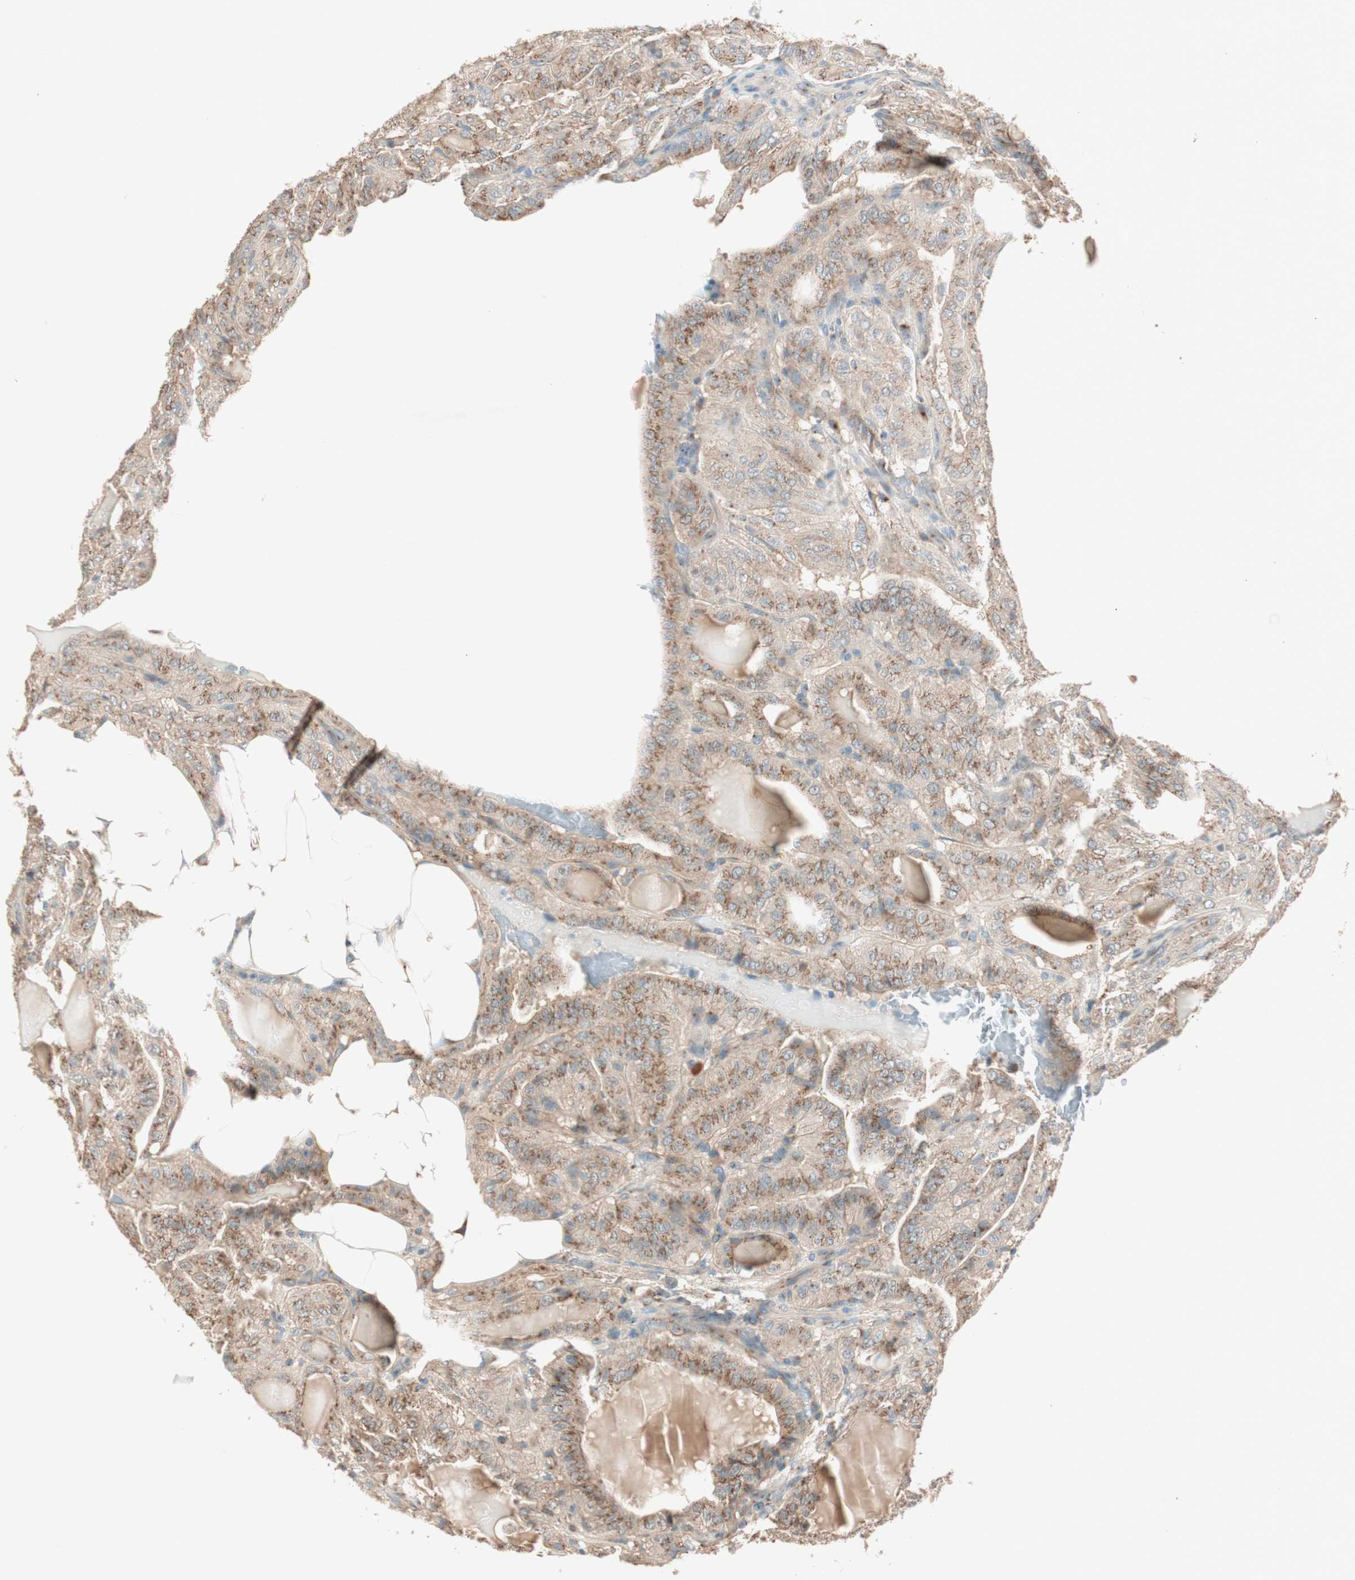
{"staining": {"intensity": "weak", "quantity": ">75%", "location": "cytoplasmic/membranous"}, "tissue": "thyroid cancer", "cell_type": "Tumor cells", "image_type": "cancer", "snomed": [{"axis": "morphology", "description": "Papillary adenocarcinoma, NOS"}, {"axis": "topography", "description": "Thyroid gland"}], "caption": "IHC of human thyroid cancer (papillary adenocarcinoma) demonstrates low levels of weak cytoplasmic/membranous positivity in about >75% of tumor cells.", "gene": "SEC16A", "patient": {"sex": "male", "age": 77}}